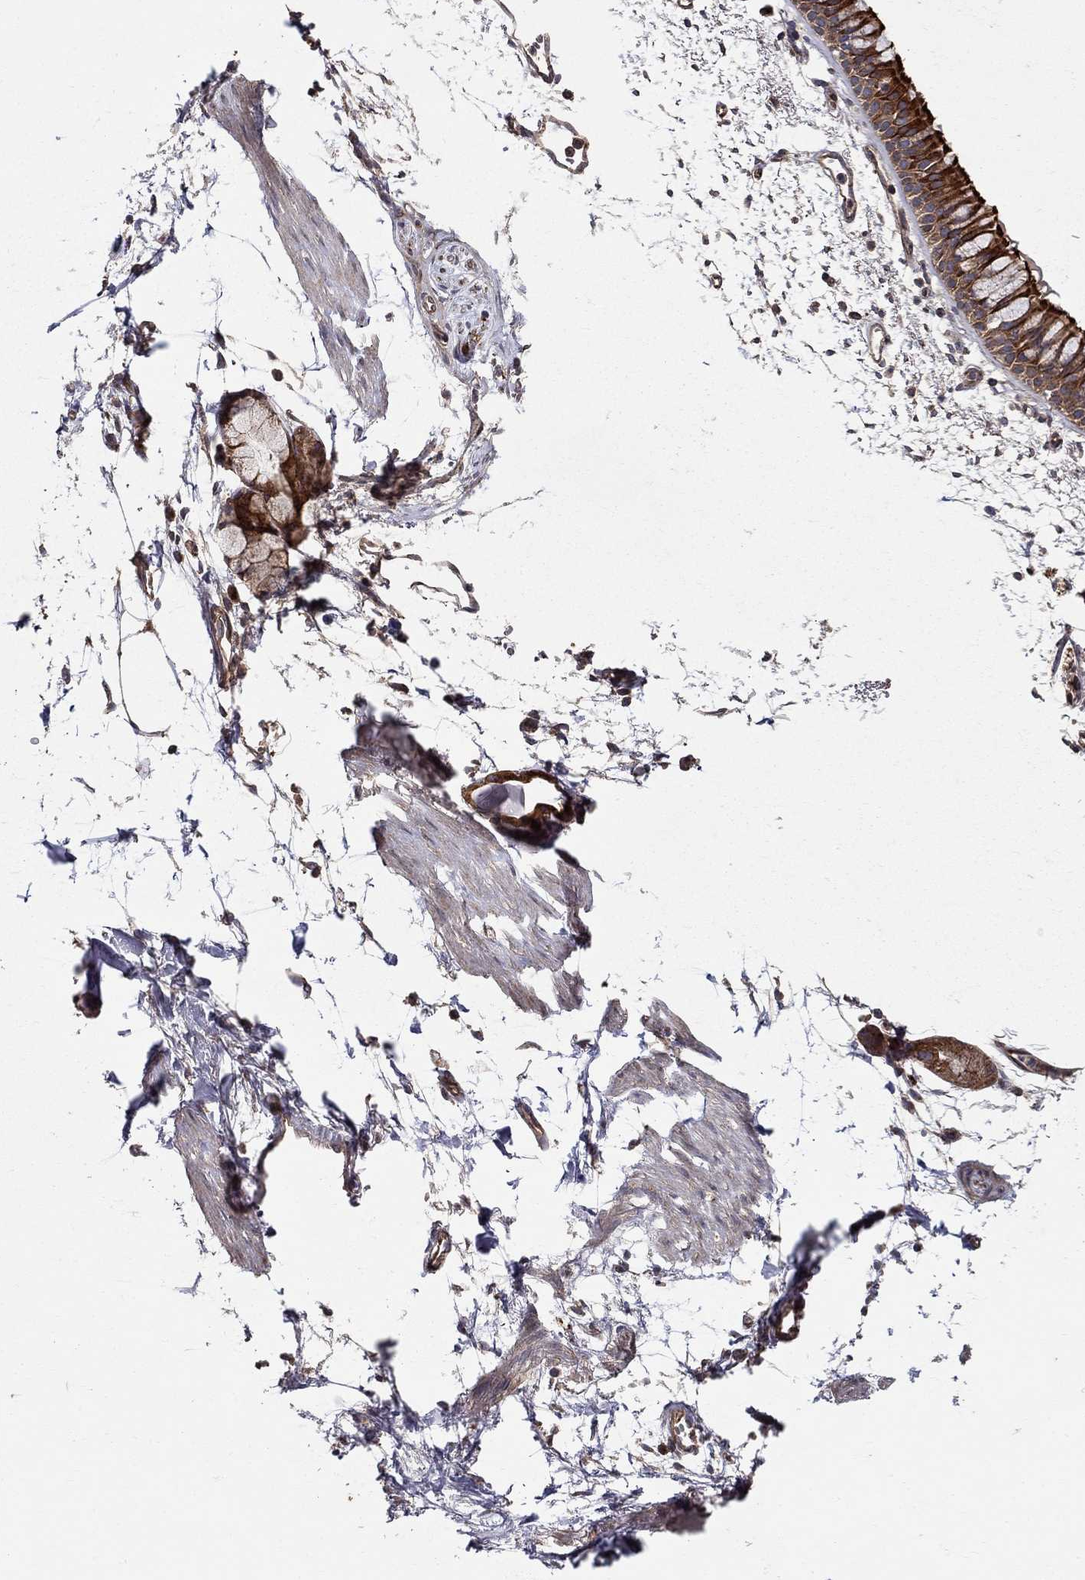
{"staining": {"intensity": "strong", "quantity": ">75%", "location": "cytoplasmic/membranous"}, "tissue": "bronchus", "cell_type": "Respiratory epithelial cells", "image_type": "normal", "snomed": [{"axis": "morphology", "description": "Normal tissue, NOS"}, {"axis": "topography", "description": "Cartilage tissue"}, {"axis": "topography", "description": "Bronchus"}], "caption": "Approximately >75% of respiratory epithelial cells in benign human bronchus demonstrate strong cytoplasmic/membranous protein positivity as visualized by brown immunohistochemical staining.", "gene": "BMERB1", "patient": {"sex": "male", "age": 66}}